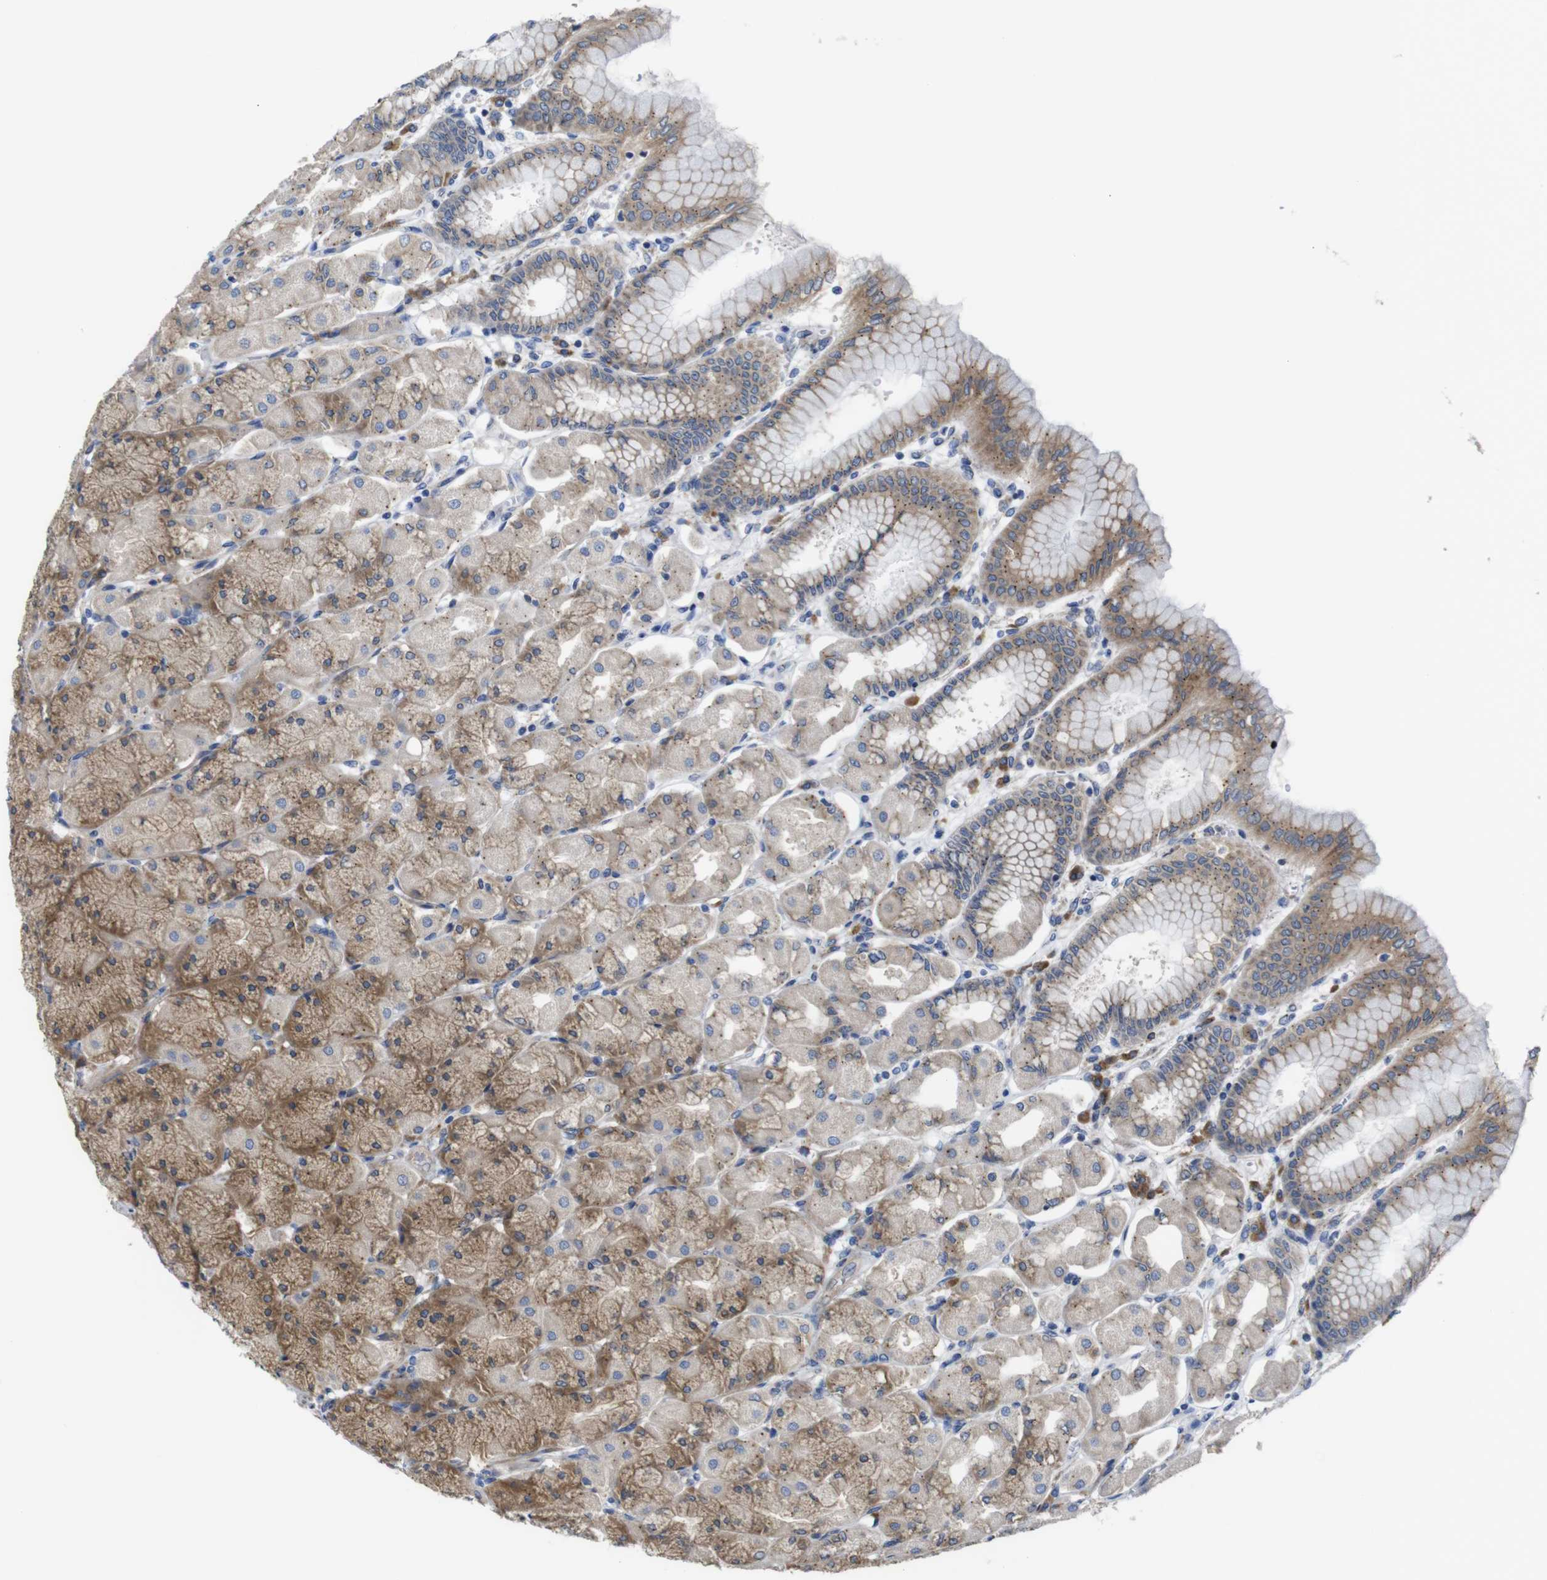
{"staining": {"intensity": "moderate", "quantity": ">75%", "location": "cytoplasmic/membranous"}, "tissue": "stomach", "cell_type": "Glandular cells", "image_type": "normal", "snomed": [{"axis": "morphology", "description": "Normal tissue, NOS"}, {"axis": "topography", "description": "Stomach, upper"}], "caption": "A micrograph showing moderate cytoplasmic/membranous positivity in approximately >75% of glandular cells in normal stomach, as visualized by brown immunohistochemical staining.", "gene": "DDRGK1", "patient": {"sex": "female", "age": 56}}